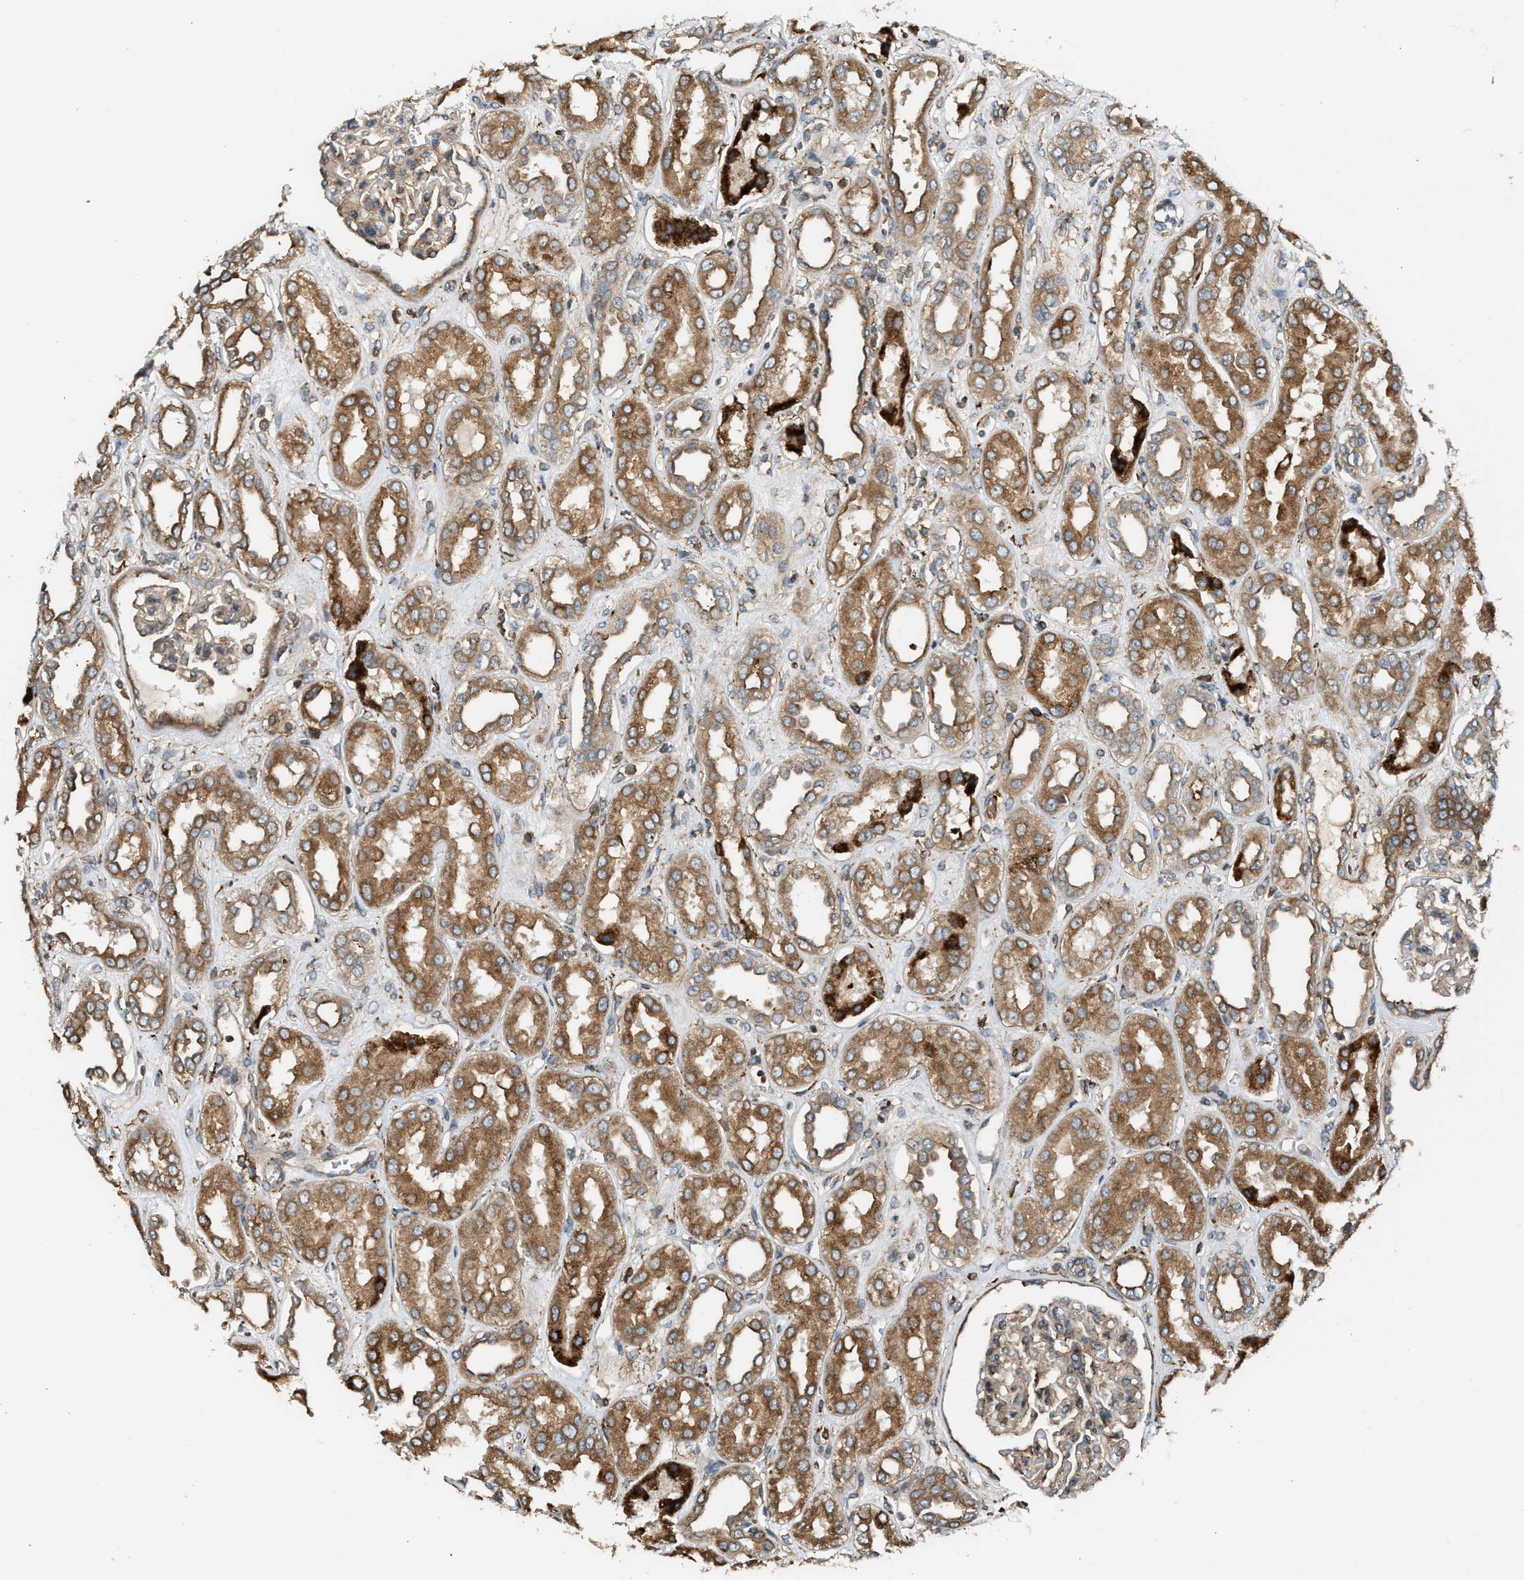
{"staining": {"intensity": "moderate", "quantity": "25%-75%", "location": "cytoplasmic/membranous"}, "tissue": "kidney", "cell_type": "Cells in glomeruli", "image_type": "normal", "snomed": [{"axis": "morphology", "description": "Normal tissue, NOS"}, {"axis": "topography", "description": "Kidney"}], "caption": "Immunohistochemistry (IHC) (DAB) staining of unremarkable human kidney shows moderate cytoplasmic/membranous protein positivity in about 25%-75% of cells in glomeruli. (DAB = brown stain, brightfield microscopy at high magnification).", "gene": "BAIAP2L1", "patient": {"sex": "male", "age": 59}}